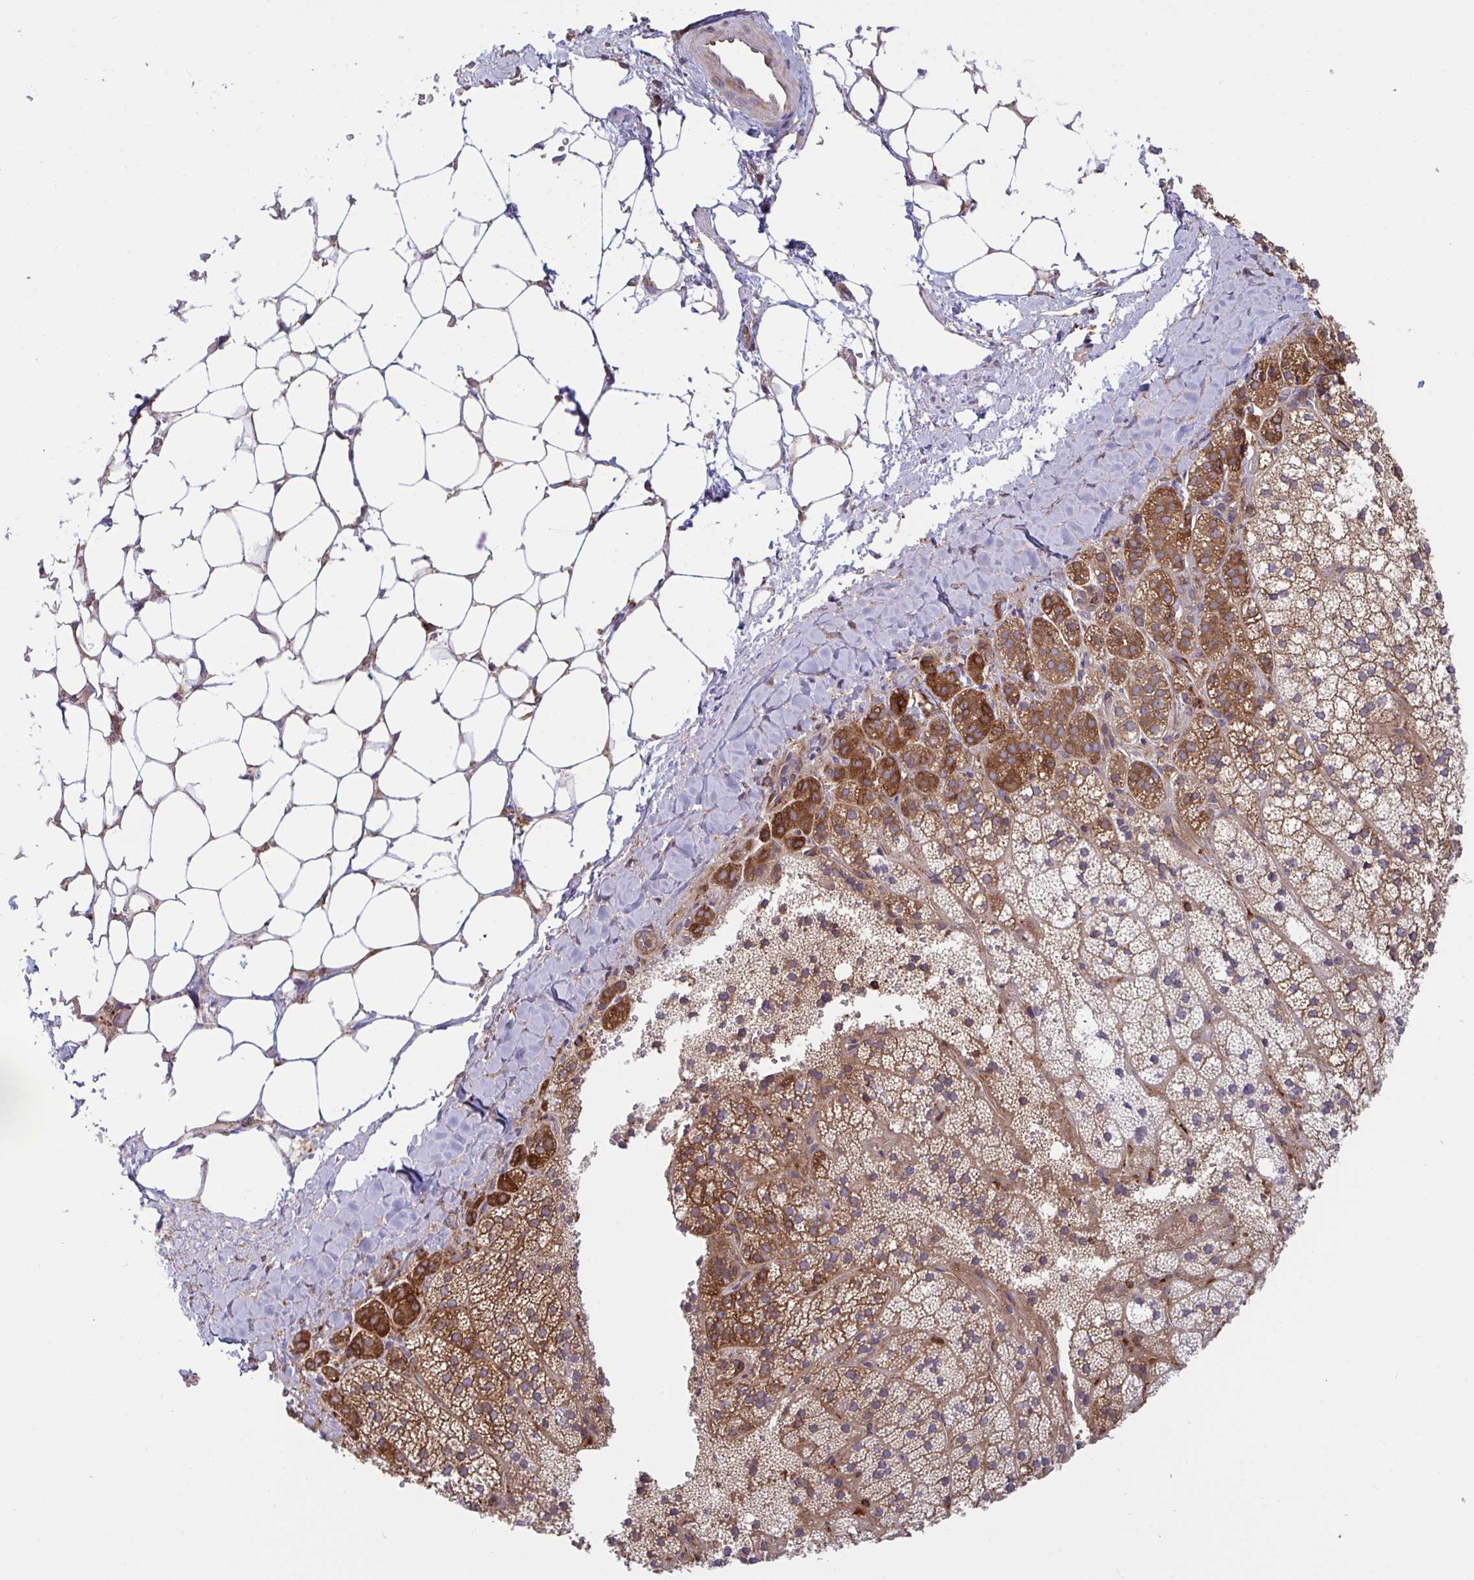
{"staining": {"intensity": "strong", "quantity": "25%-75%", "location": "cytoplasmic/membranous"}, "tissue": "adrenal gland", "cell_type": "Glandular cells", "image_type": "normal", "snomed": [{"axis": "morphology", "description": "Normal tissue, NOS"}, {"axis": "topography", "description": "Adrenal gland"}], "caption": "This image demonstrates normal adrenal gland stained with immunohistochemistry (IHC) to label a protein in brown. The cytoplasmic/membranous of glandular cells show strong positivity for the protein. Nuclei are counter-stained blue.", "gene": "TSC22D3", "patient": {"sex": "male", "age": 53}}